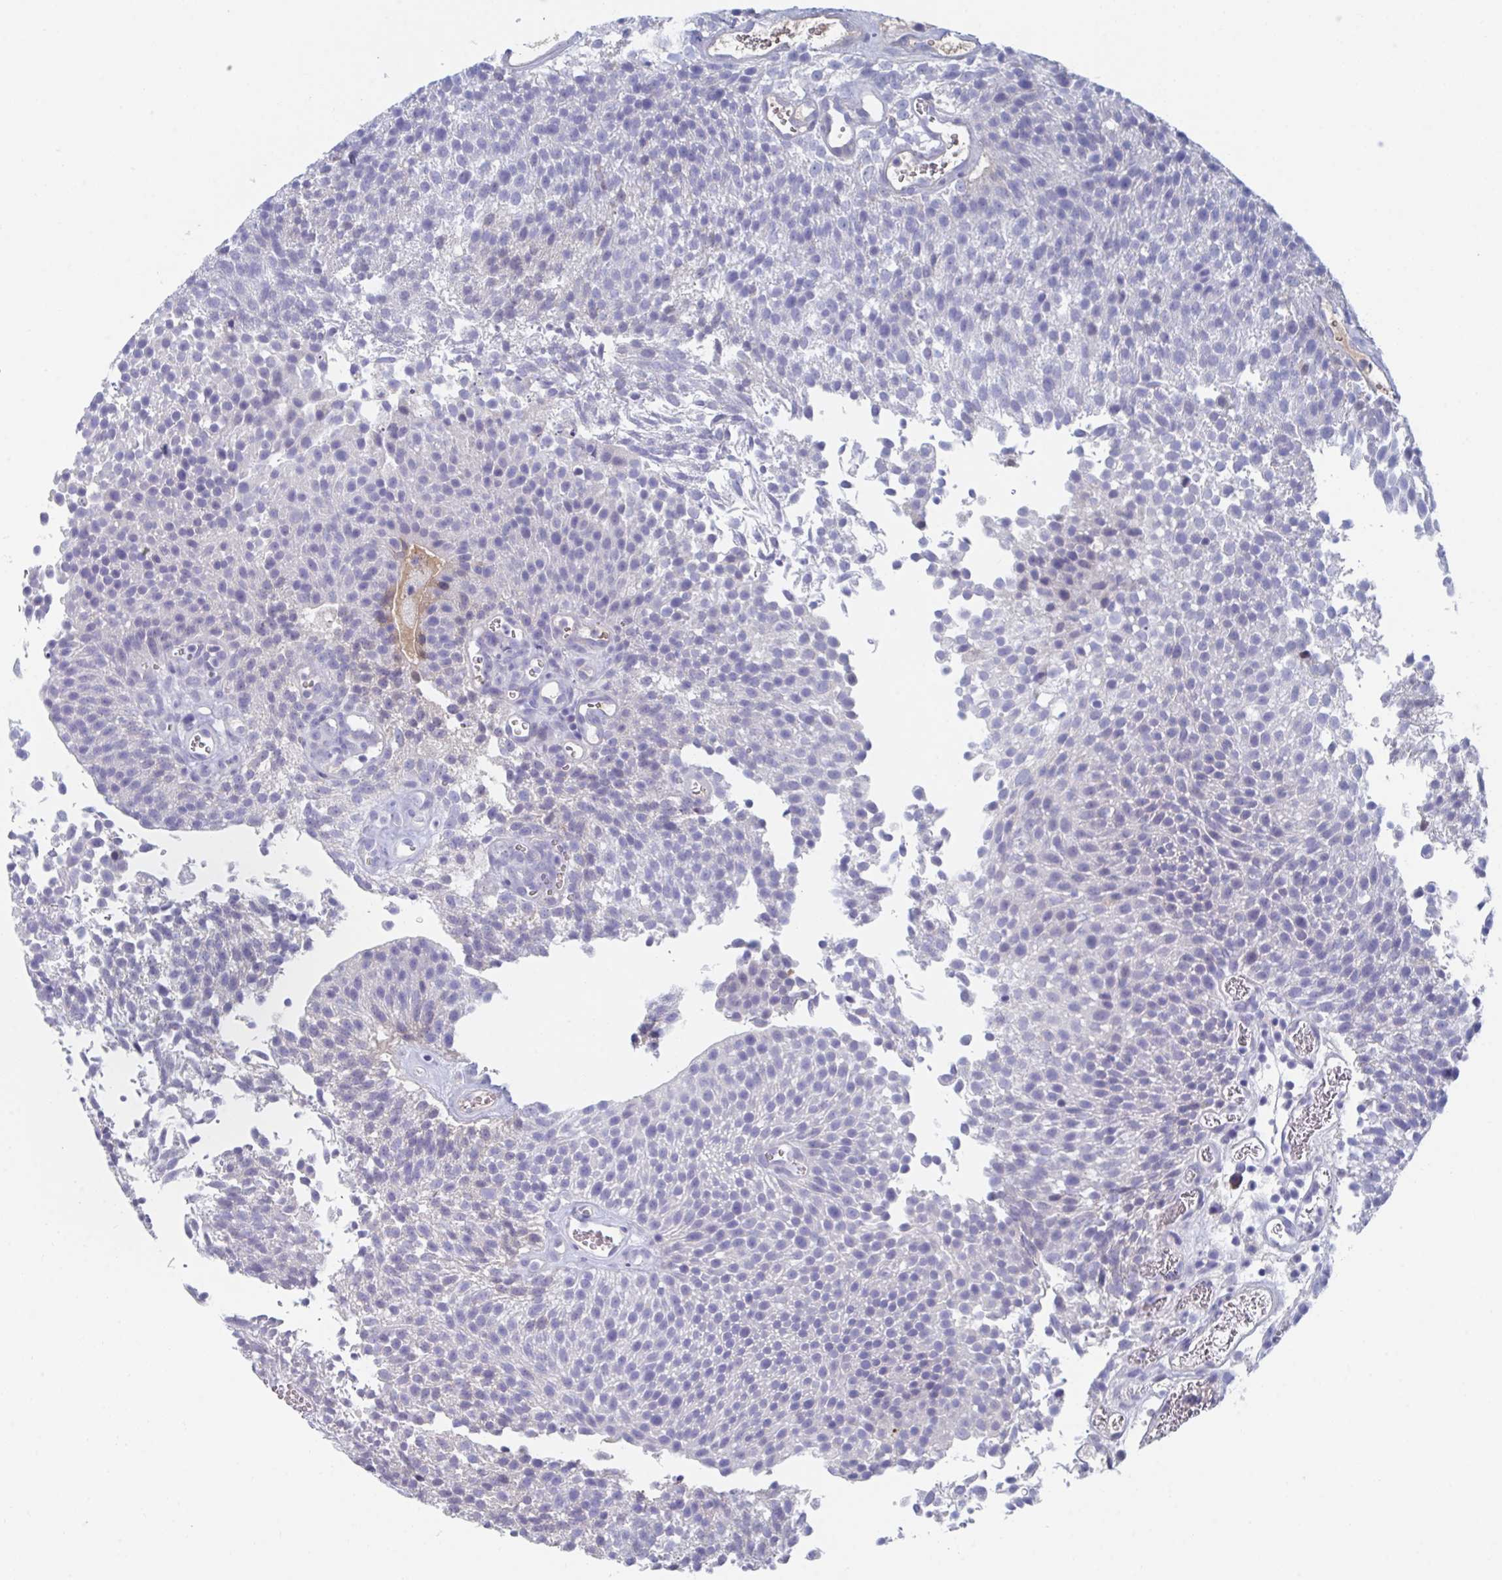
{"staining": {"intensity": "negative", "quantity": "none", "location": "none"}, "tissue": "urothelial cancer", "cell_type": "Tumor cells", "image_type": "cancer", "snomed": [{"axis": "morphology", "description": "Urothelial carcinoma, Low grade"}, {"axis": "topography", "description": "Urinary bladder"}], "caption": "An immunohistochemistry photomicrograph of urothelial carcinoma (low-grade) is shown. There is no staining in tumor cells of urothelial carcinoma (low-grade).", "gene": "TNFAIP6", "patient": {"sex": "female", "age": 79}}